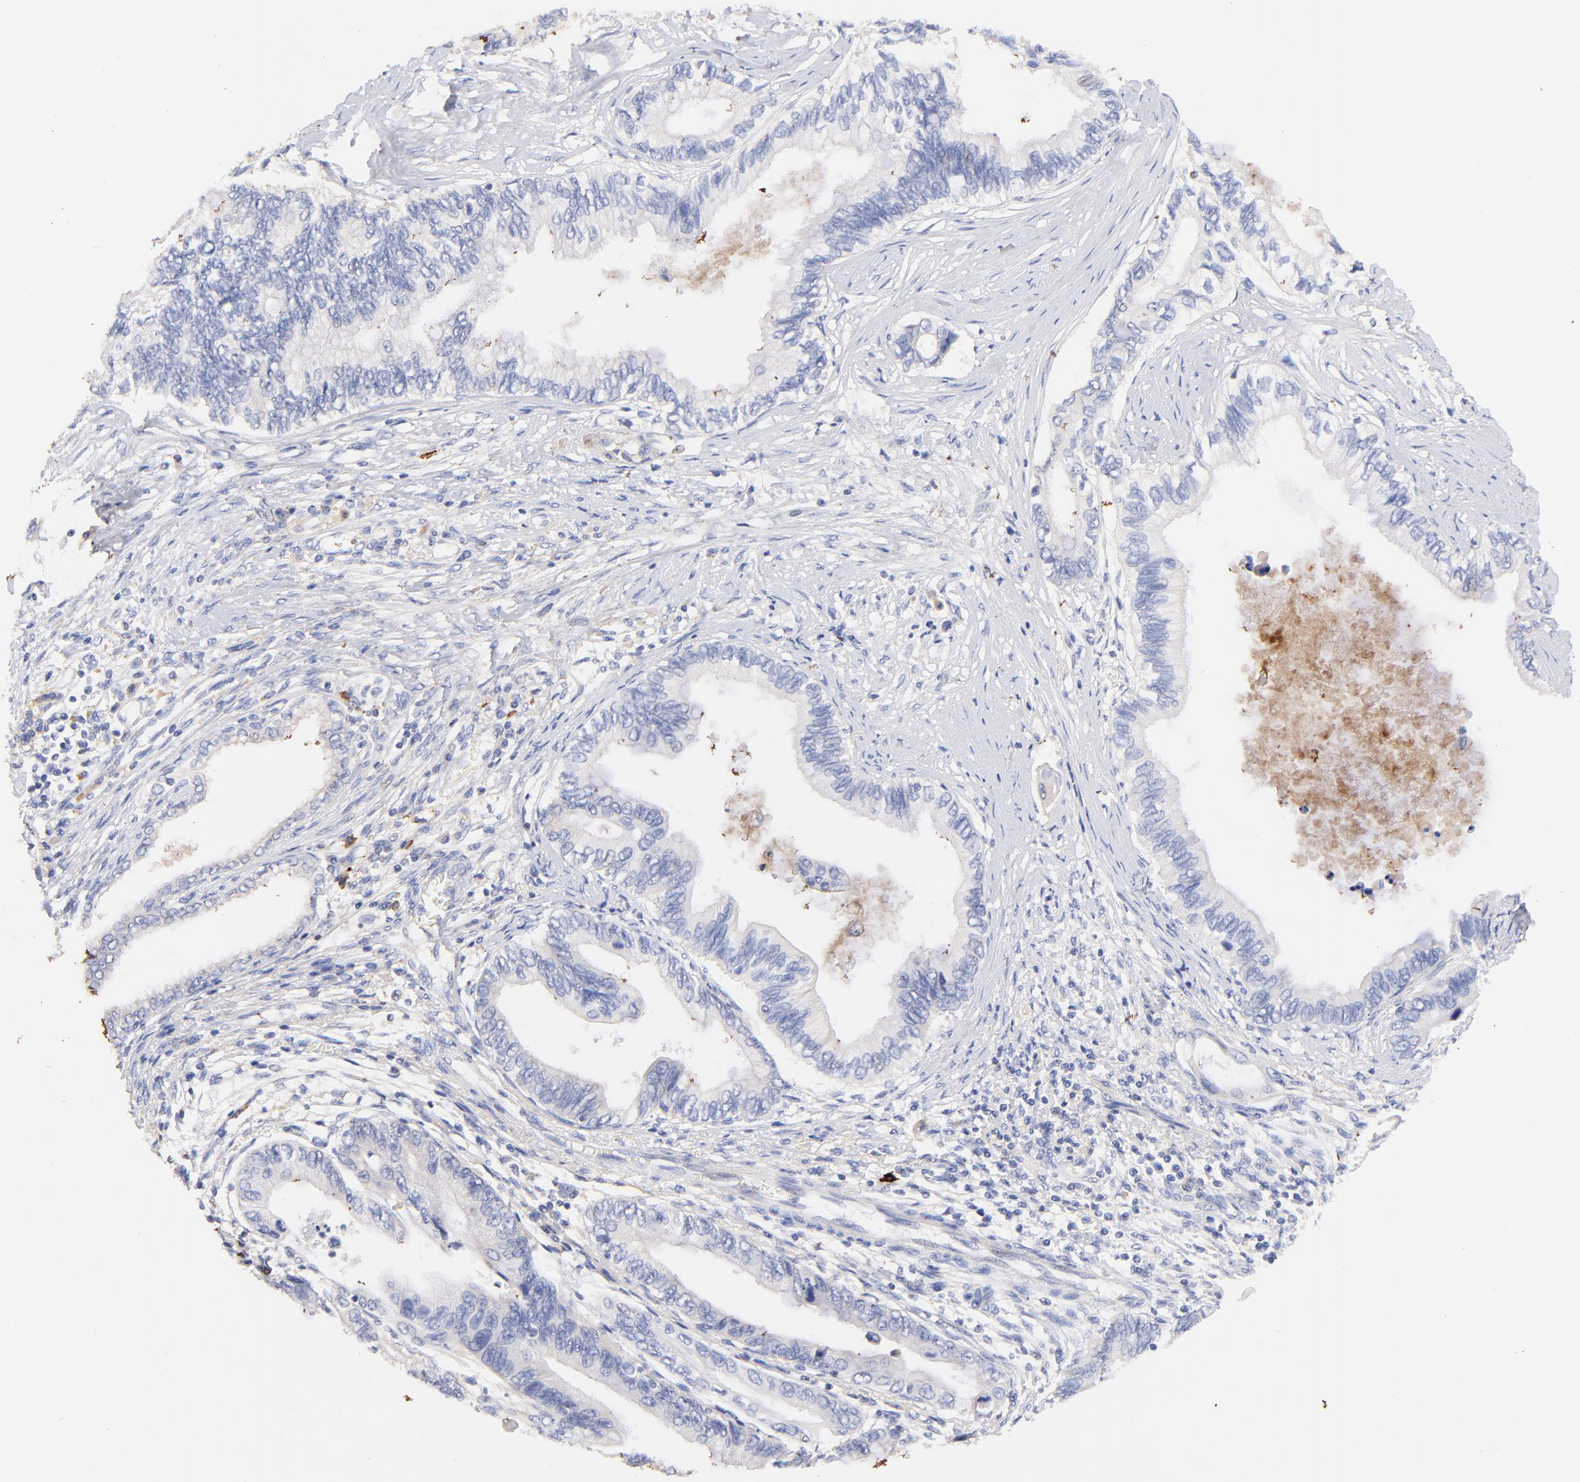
{"staining": {"intensity": "negative", "quantity": "none", "location": "none"}, "tissue": "pancreatic cancer", "cell_type": "Tumor cells", "image_type": "cancer", "snomed": [{"axis": "morphology", "description": "Adenocarcinoma, NOS"}, {"axis": "topography", "description": "Pancreas"}], "caption": "Immunohistochemical staining of adenocarcinoma (pancreatic) shows no significant expression in tumor cells.", "gene": "IGLV7-43", "patient": {"sex": "female", "age": 66}}